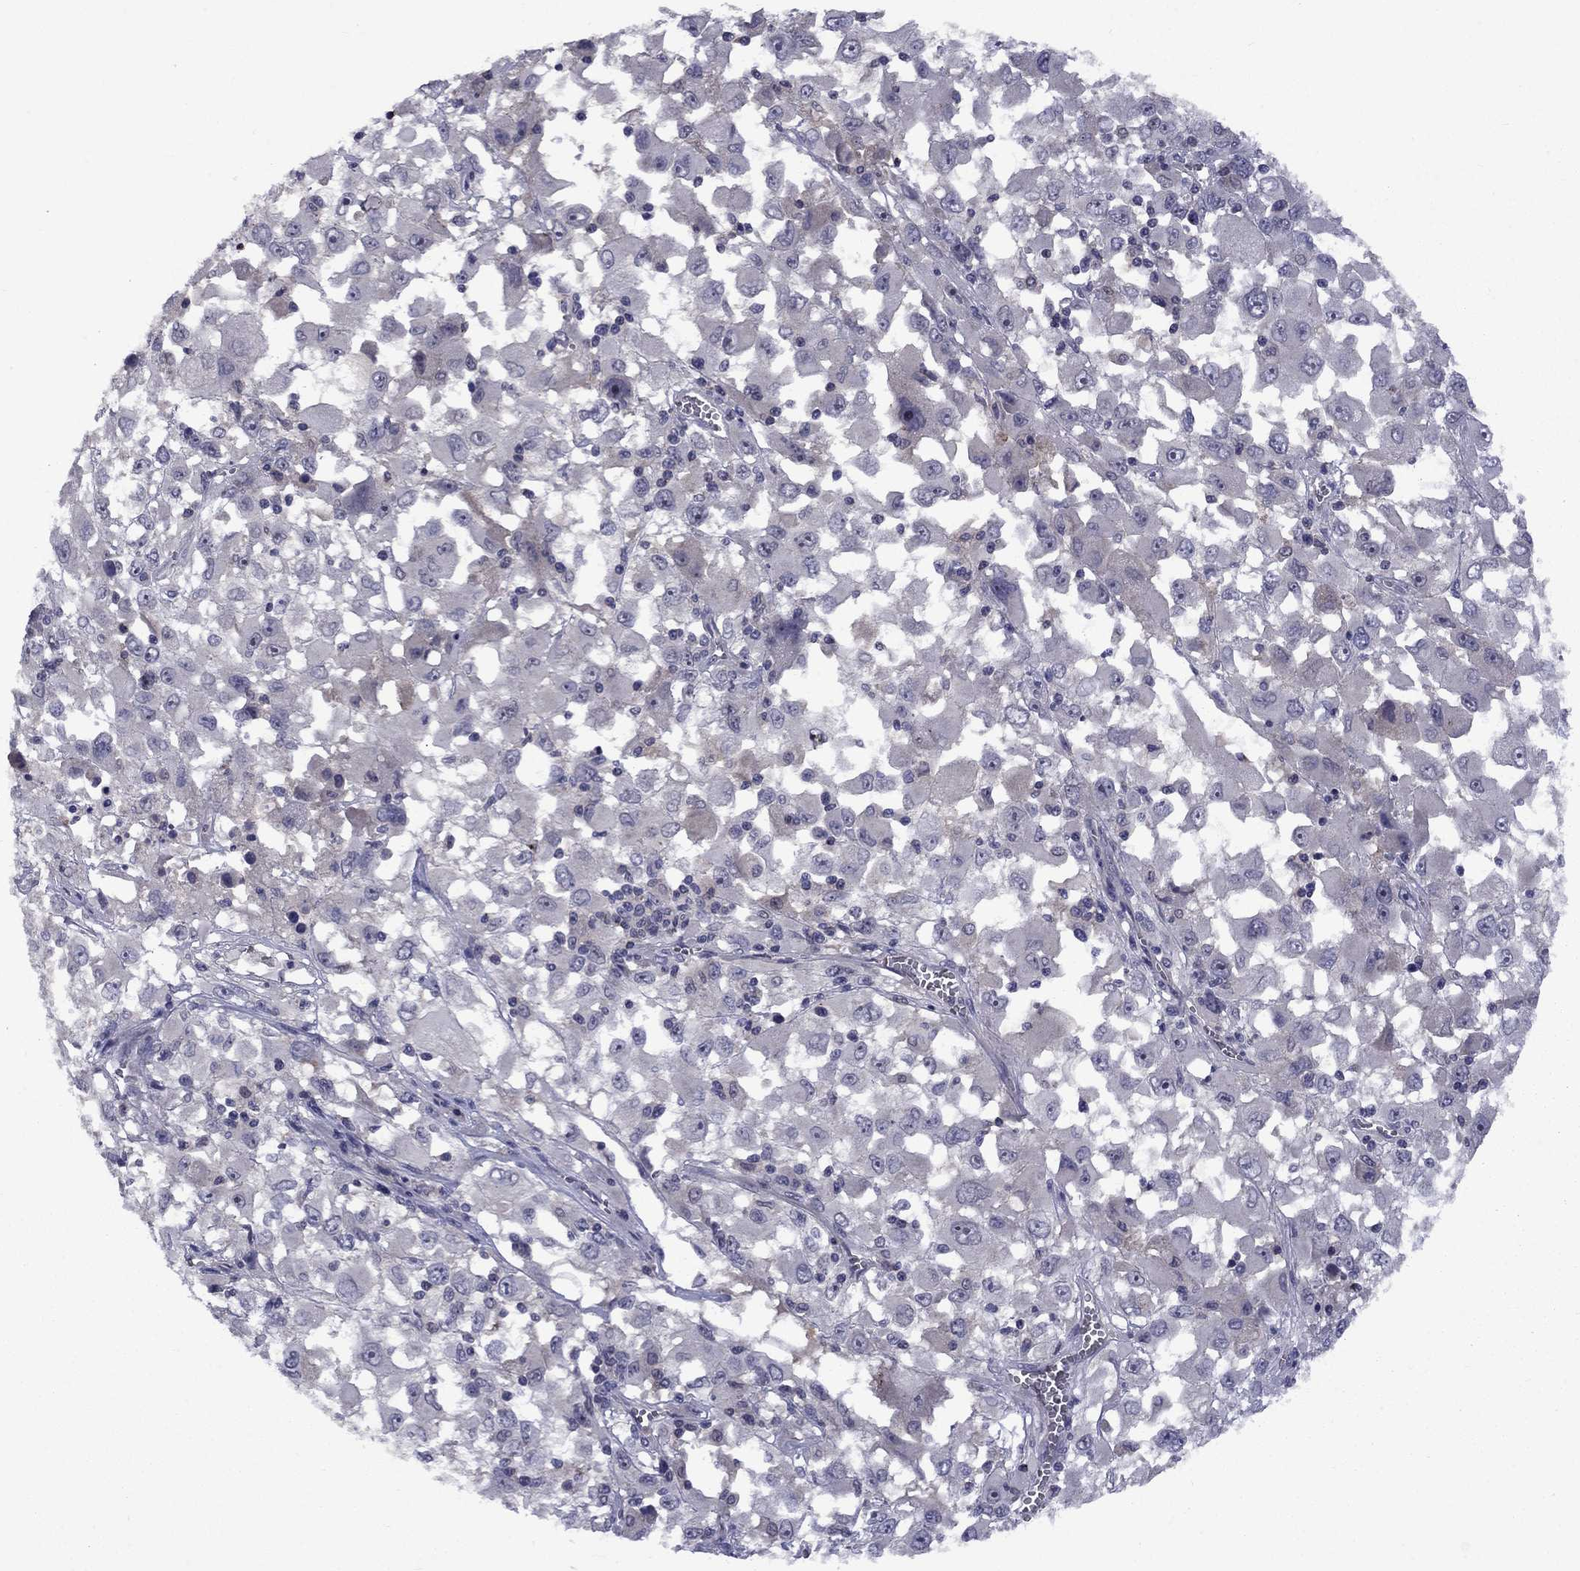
{"staining": {"intensity": "negative", "quantity": "none", "location": "none"}, "tissue": "melanoma", "cell_type": "Tumor cells", "image_type": "cancer", "snomed": [{"axis": "morphology", "description": "Malignant melanoma, Metastatic site"}, {"axis": "topography", "description": "Soft tissue"}], "caption": "The micrograph demonstrates no staining of tumor cells in melanoma.", "gene": "SNTA1", "patient": {"sex": "male", "age": 50}}